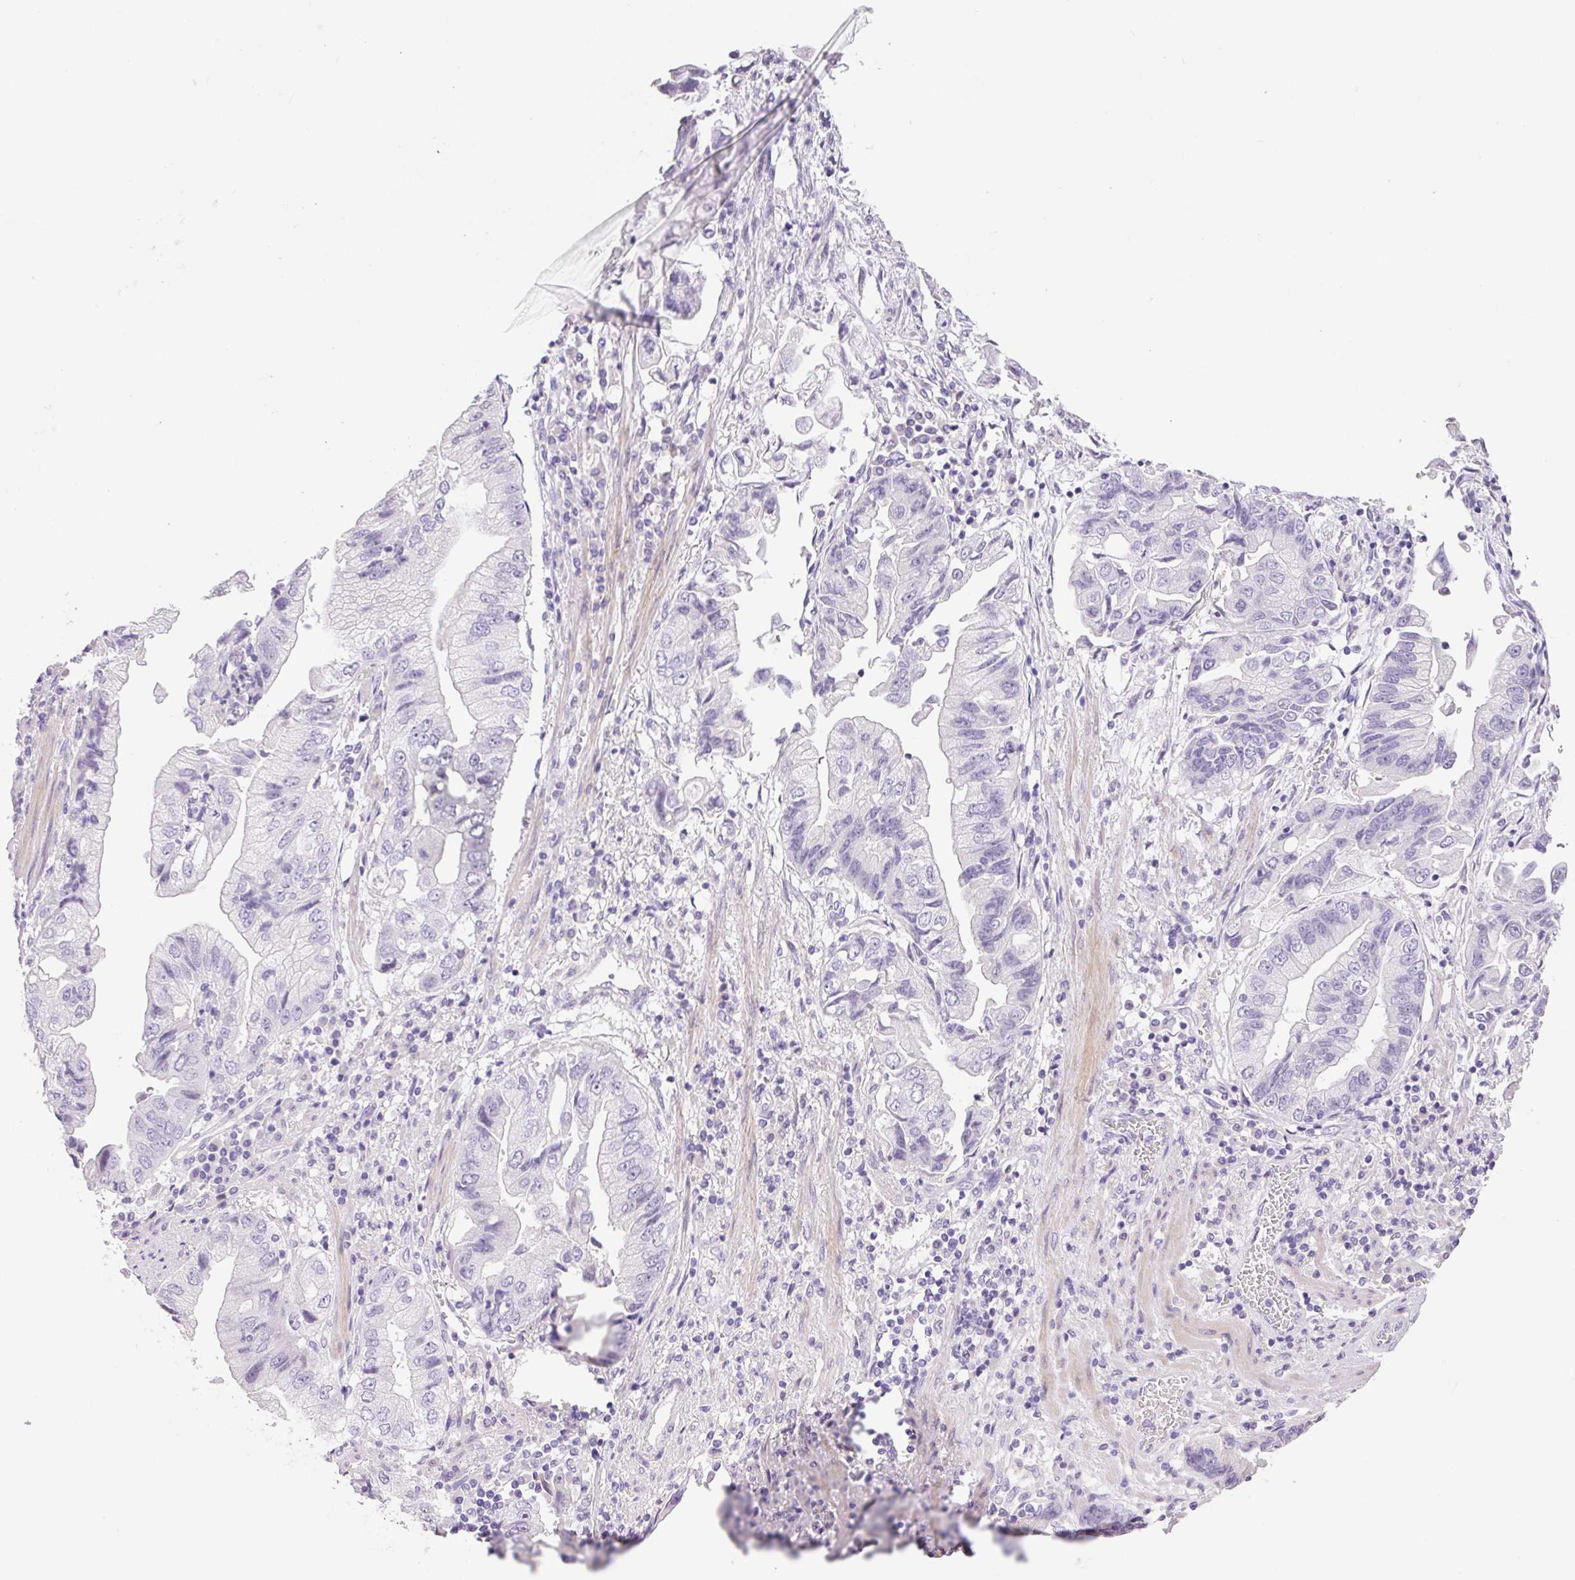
{"staining": {"intensity": "negative", "quantity": "none", "location": "none"}, "tissue": "stomach cancer", "cell_type": "Tumor cells", "image_type": "cancer", "snomed": [{"axis": "morphology", "description": "Adenocarcinoma, NOS"}, {"axis": "topography", "description": "Stomach"}], "caption": "High magnification brightfield microscopy of stomach cancer stained with DAB (3,3'-diaminobenzidine) (brown) and counterstained with hematoxylin (blue): tumor cells show no significant expression.", "gene": "HCRTR2", "patient": {"sex": "male", "age": 62}}